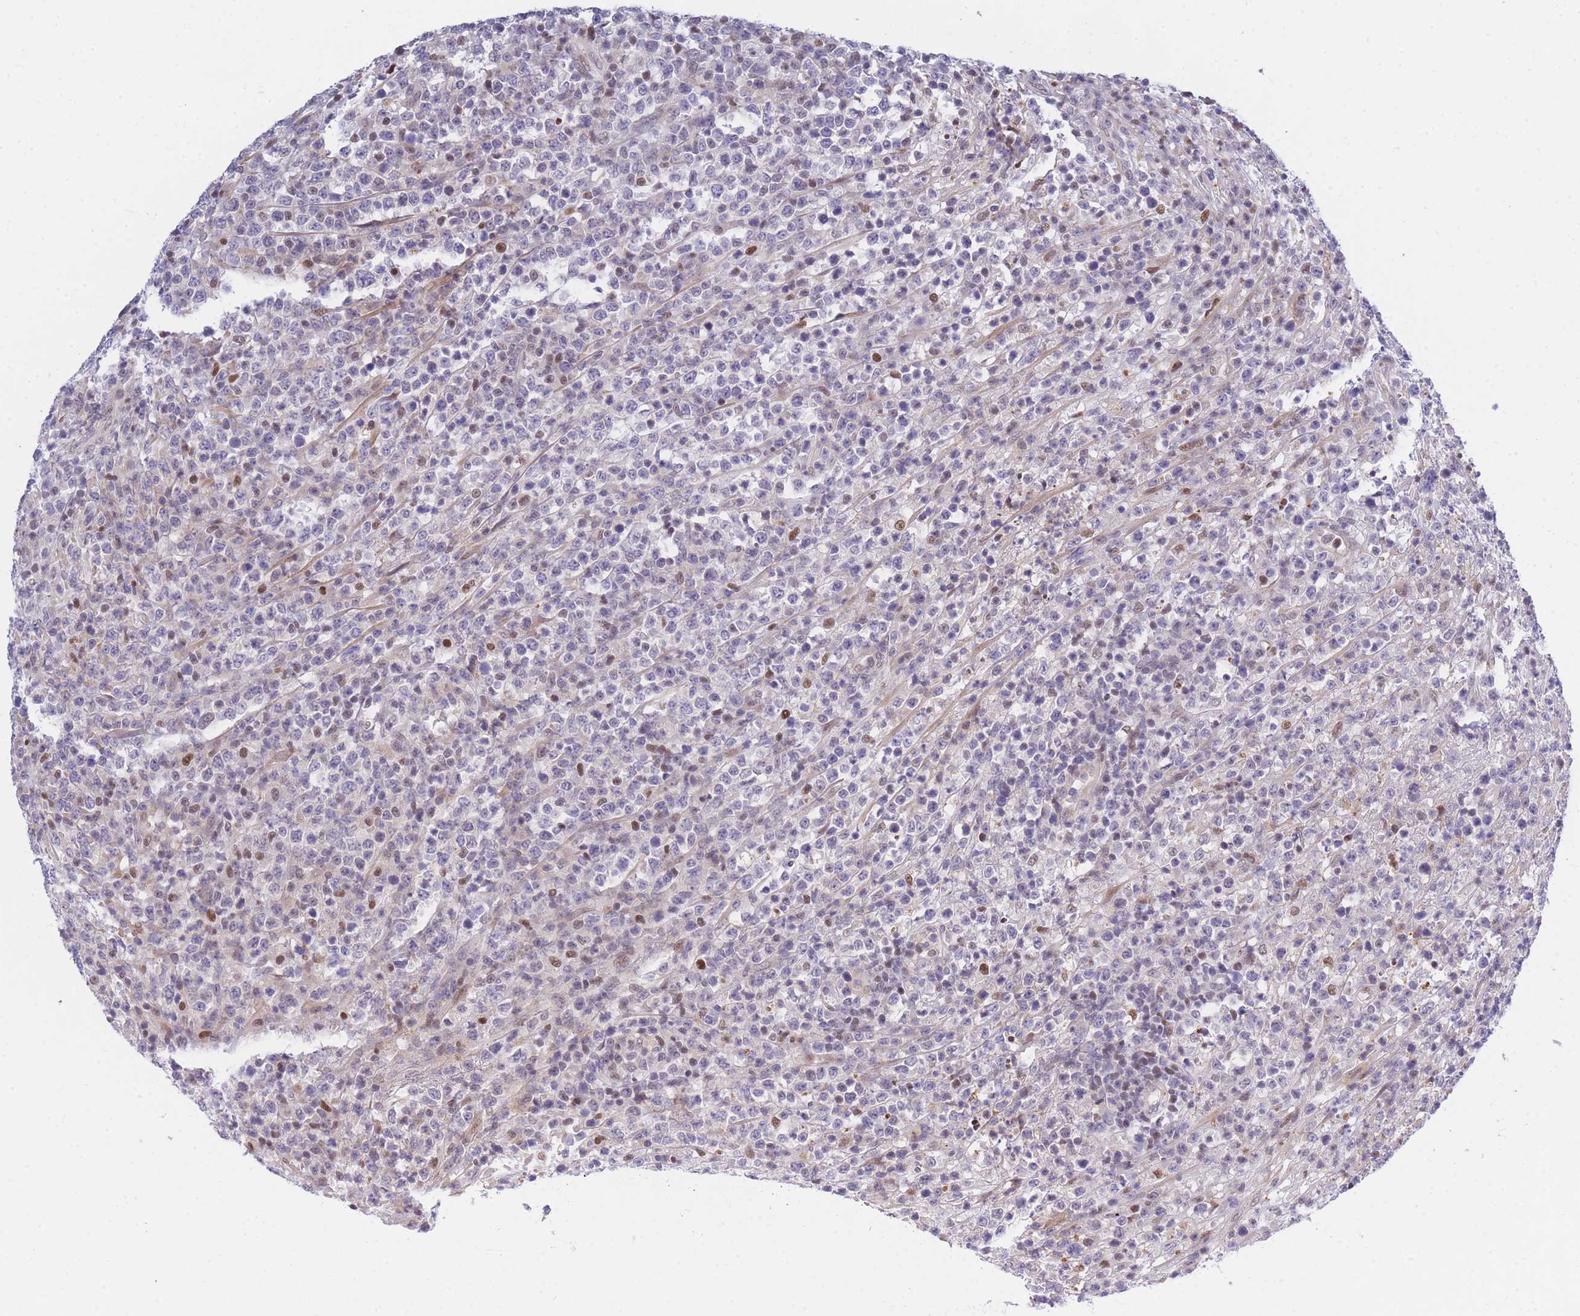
{"staining": {"intensity": "moderate", "quantity": "<25%", "location": "nuclear"}, "tissue": "lymphoma", "cell_type": "Tumor cells", "image_type": "cancer", "snomed": [{"axis": "morphology", "description": "Malignant lymphoma, non-Hodgkin's type, High grade"}, {"axis": "topography", "description": "Colon"}], "caption": "Malignant lymphoma, non-Hodgkin's type (high-grade) stained for a protein (brown) reveals moderate nuclear positive expression in about <25% of tumor cells.", "gene": "CRACD", "patient": {"sex": "female", "age": 53}}